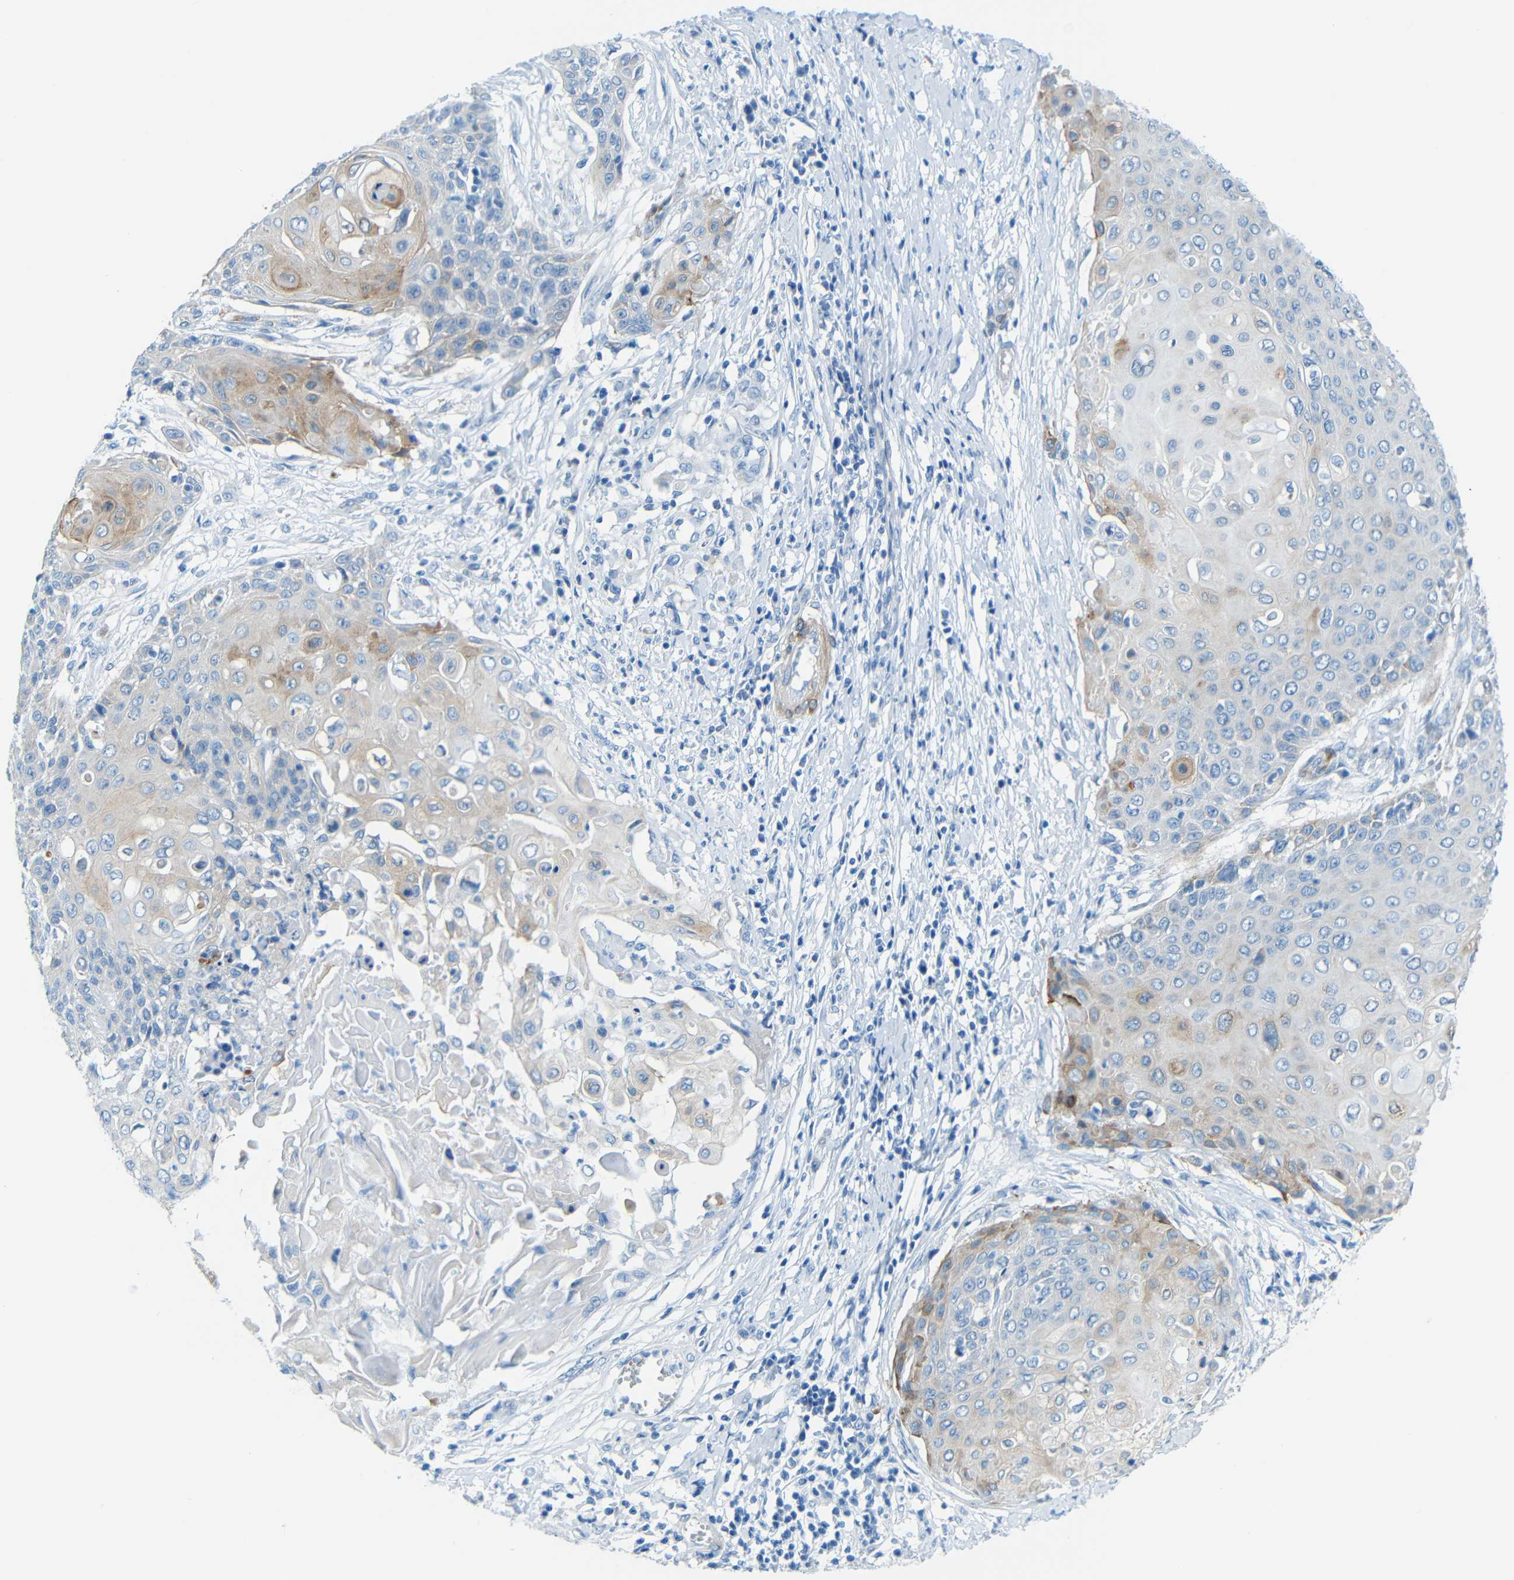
{"staining": {"intensity": "weak", "quantity": "<25%", "location": "cytoplasmic/membranous"}, "tissue": "cervical cancer", "cell_type": "Tumor cells", "image_type": "cancer", "snomed": [{"axis": "morphology", "description": "Squamous cell carcinoma, NOS"}, {"axis": "topography", "description": "Cervix"}], "caption": "DAB (3,3'-diaminobenzidine) immunohistochemical staining of human cervical cancer reveals no significant staining in tumor cells. (Brightfield microscopy of DAB (3,3'-diaminobenzidine) immunohistochemistry at high magnification).", "gene": "MAP2", "patient": {"sex": "female", "age": 39}}